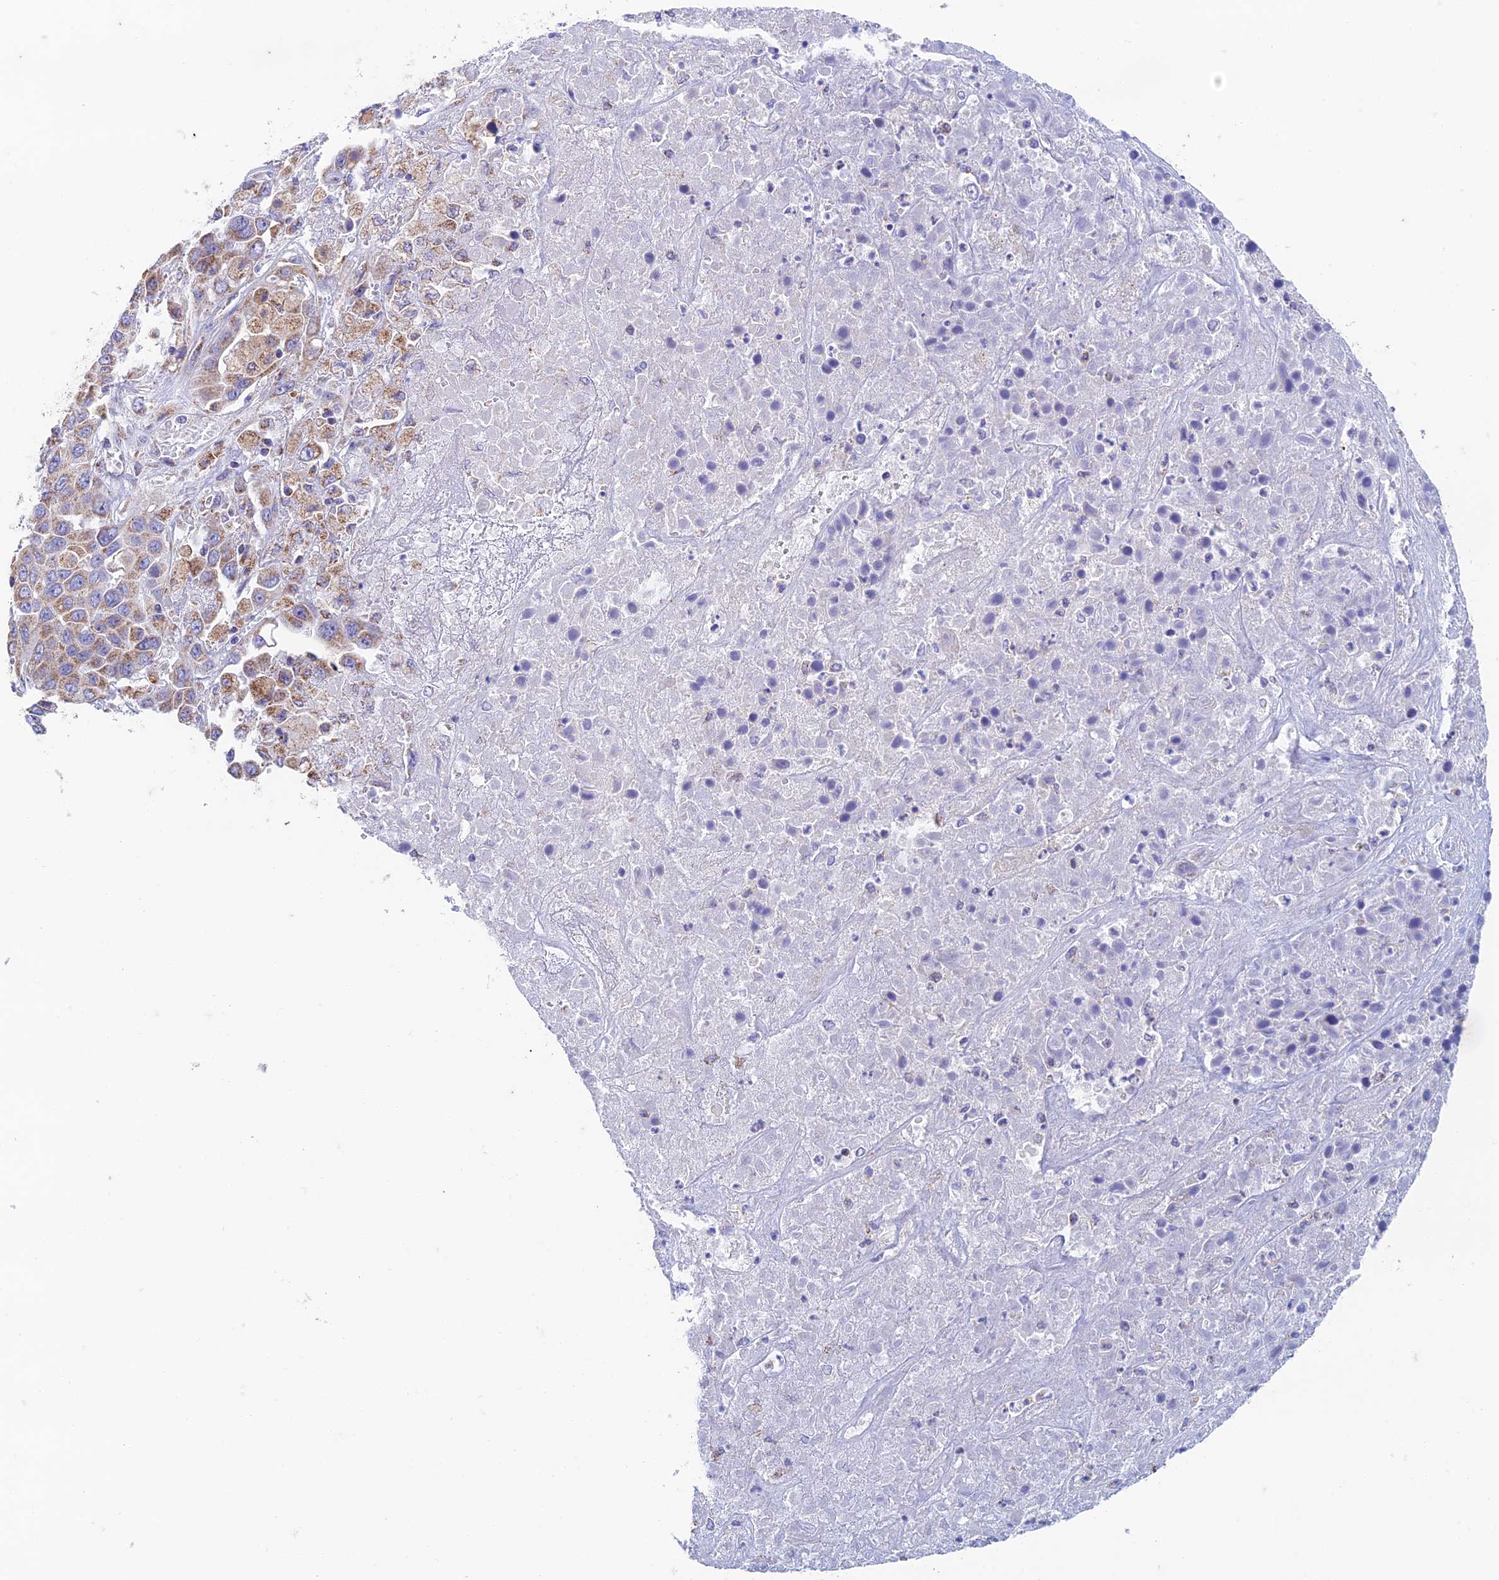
{"staining": {"intensity": "moderate", "quantity": ">75%", "location": "cytoplasmic/membranous"}, "tissue": "liver cancer", "cell_type": "Tumor cells", "image_type": "cancer", "snomed": [{"axis": "morphology", "description": "Cholangiocarcinoma"}, {"axis": "topography", "description": "Liver"}], "caption": "About >75% of tumor cells in liver cancer exhibit moderate cytoplasmic/membranous protein expression as visualized by brown immunohistochemical staining.", "gene": "ZNF181", "patient": {"sex": "female", "age": 52}}